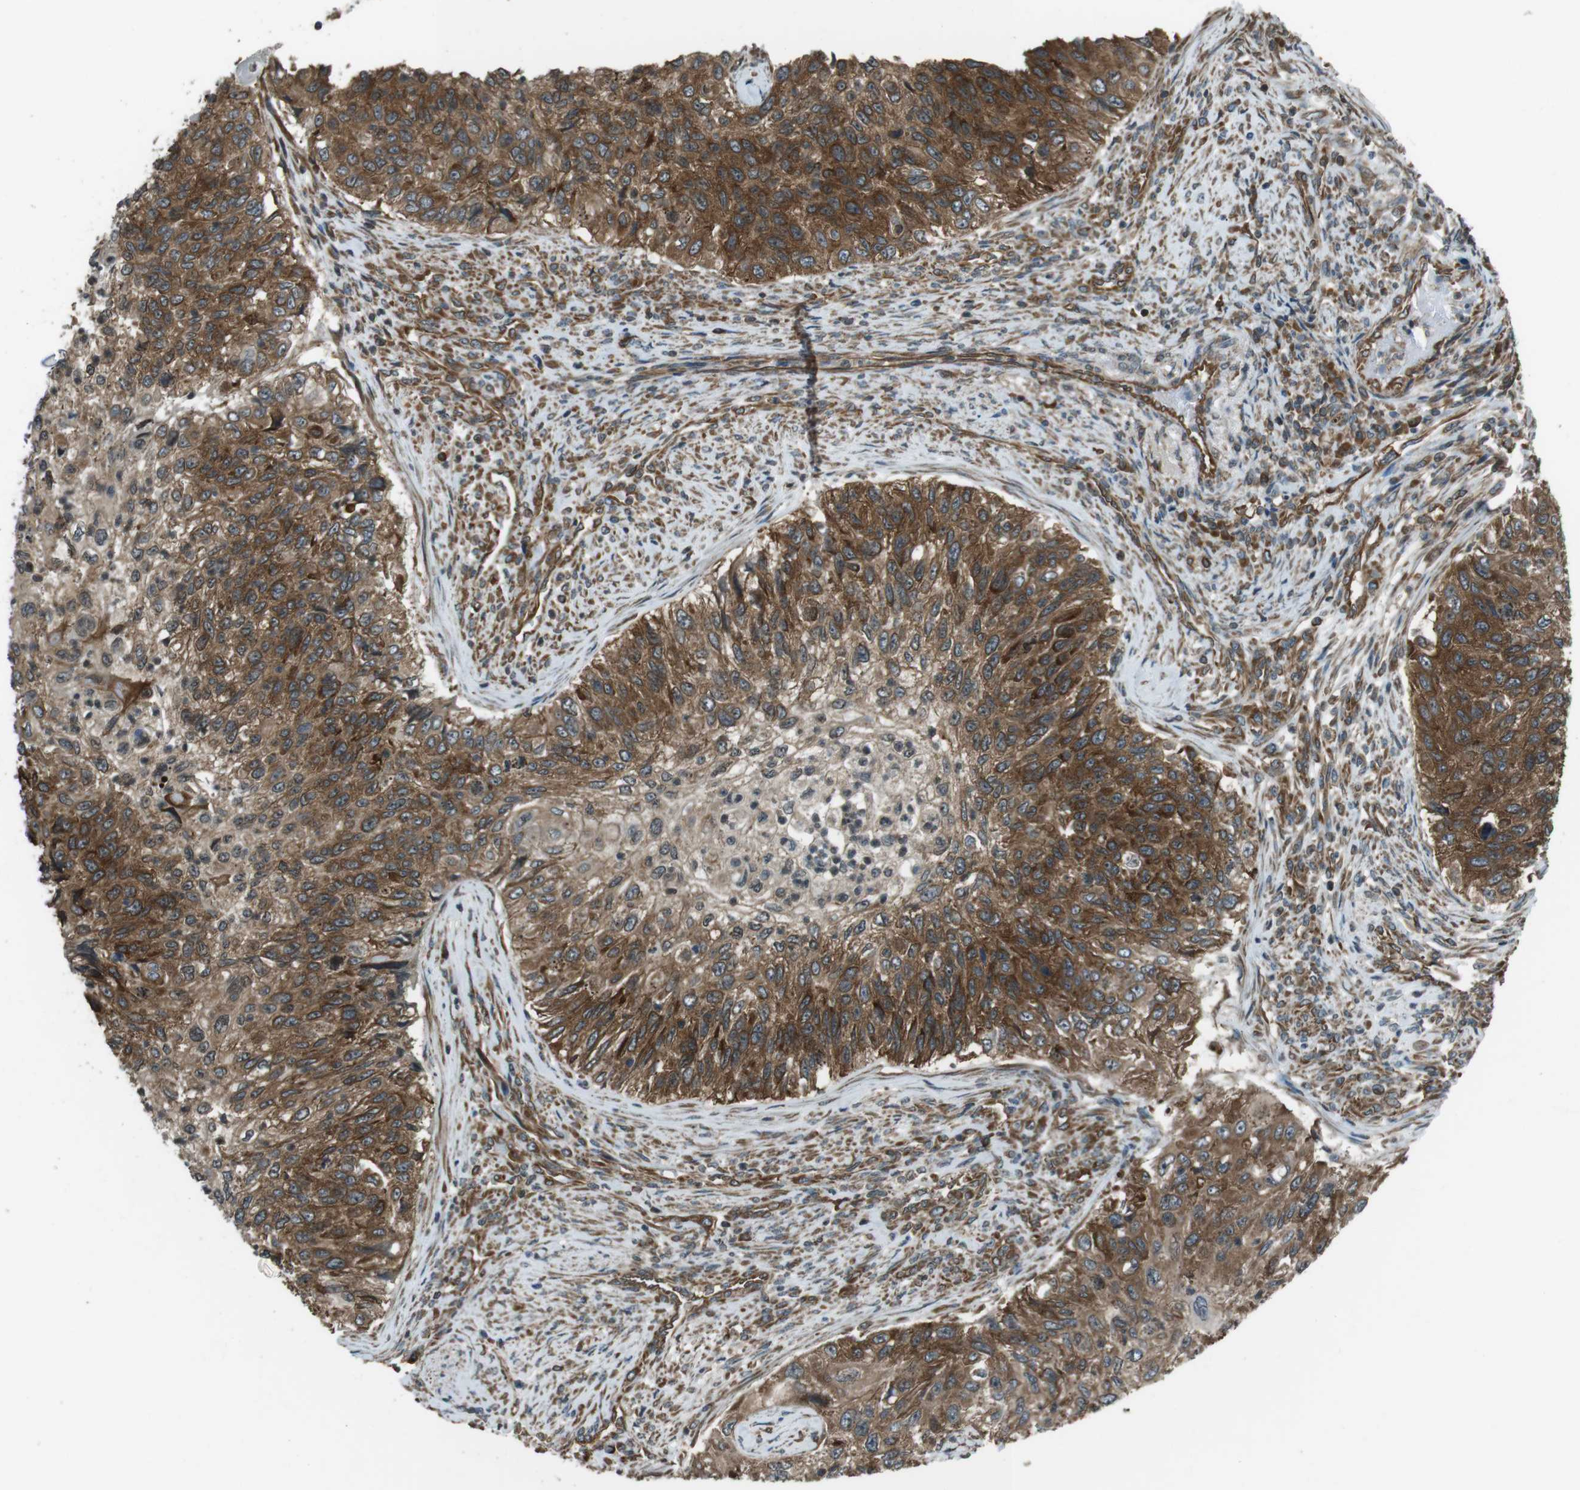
{"staining": {"intensity": "moderate", "quantity": ">75%", "location": "cytoplasmic/membranous"}, "tissue": "urothelial cancer", "cell_type": "Tumor cells", "image_type": "cancer", "snomed": [{"axis": "morphology", "description": "Urothelial carcinoma, High grade"}, {"axis": "topography", "description": "Urinary bladder"}], "caption": "Urothelial cancer was stained to show a protein in brown. There is medium levels of moderate cytoplasmic/membranous expression in about >75% of tumor cells. The protein is stained brown, and the nuclei are stained in blue (DAB IHC with brightfield microscopy, high magnification).", "gene": "PA2G4", "patient": {"sex": "female", "age": 60}}